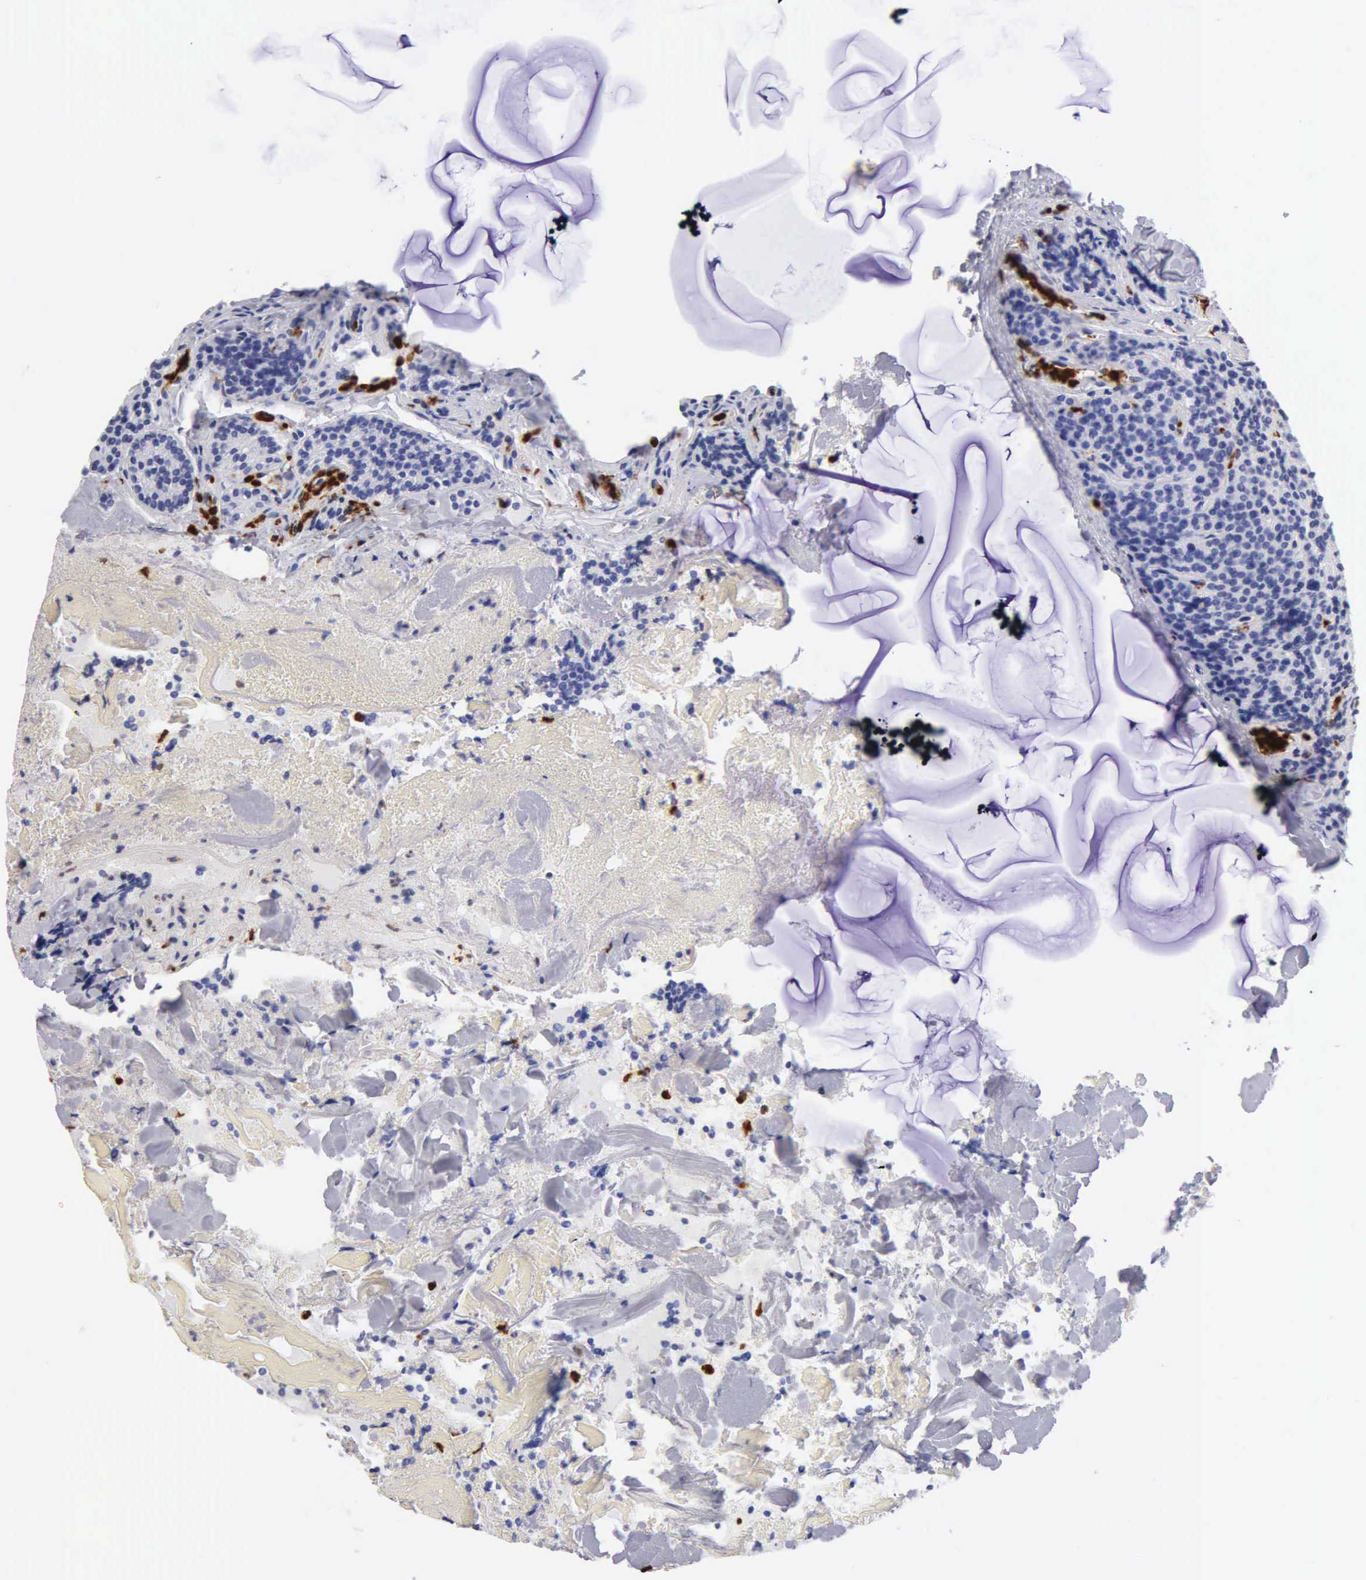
{"staining": {"intensity": "negative", "quantity": "none", "location": "none"}, "tissue": "parathyroid gland", "cell_type": "Glandular cells", "image_type": "normal", "snomed": [{"axis": "morphology", "description": "Normal tissue, NOS"}, {"axis": "topography", "description": "Parathyroid gland"}], "caption": "The immunohistochemistry (IHC) histopathology image has no significant positivity in glandular cells of parathyroid gland. (DAB (3,3'-diaminobenzidine) IHC with hematoxylin counter stain).", "gene": "CTSG", "patient": {"sex": "female", "age": 29}}